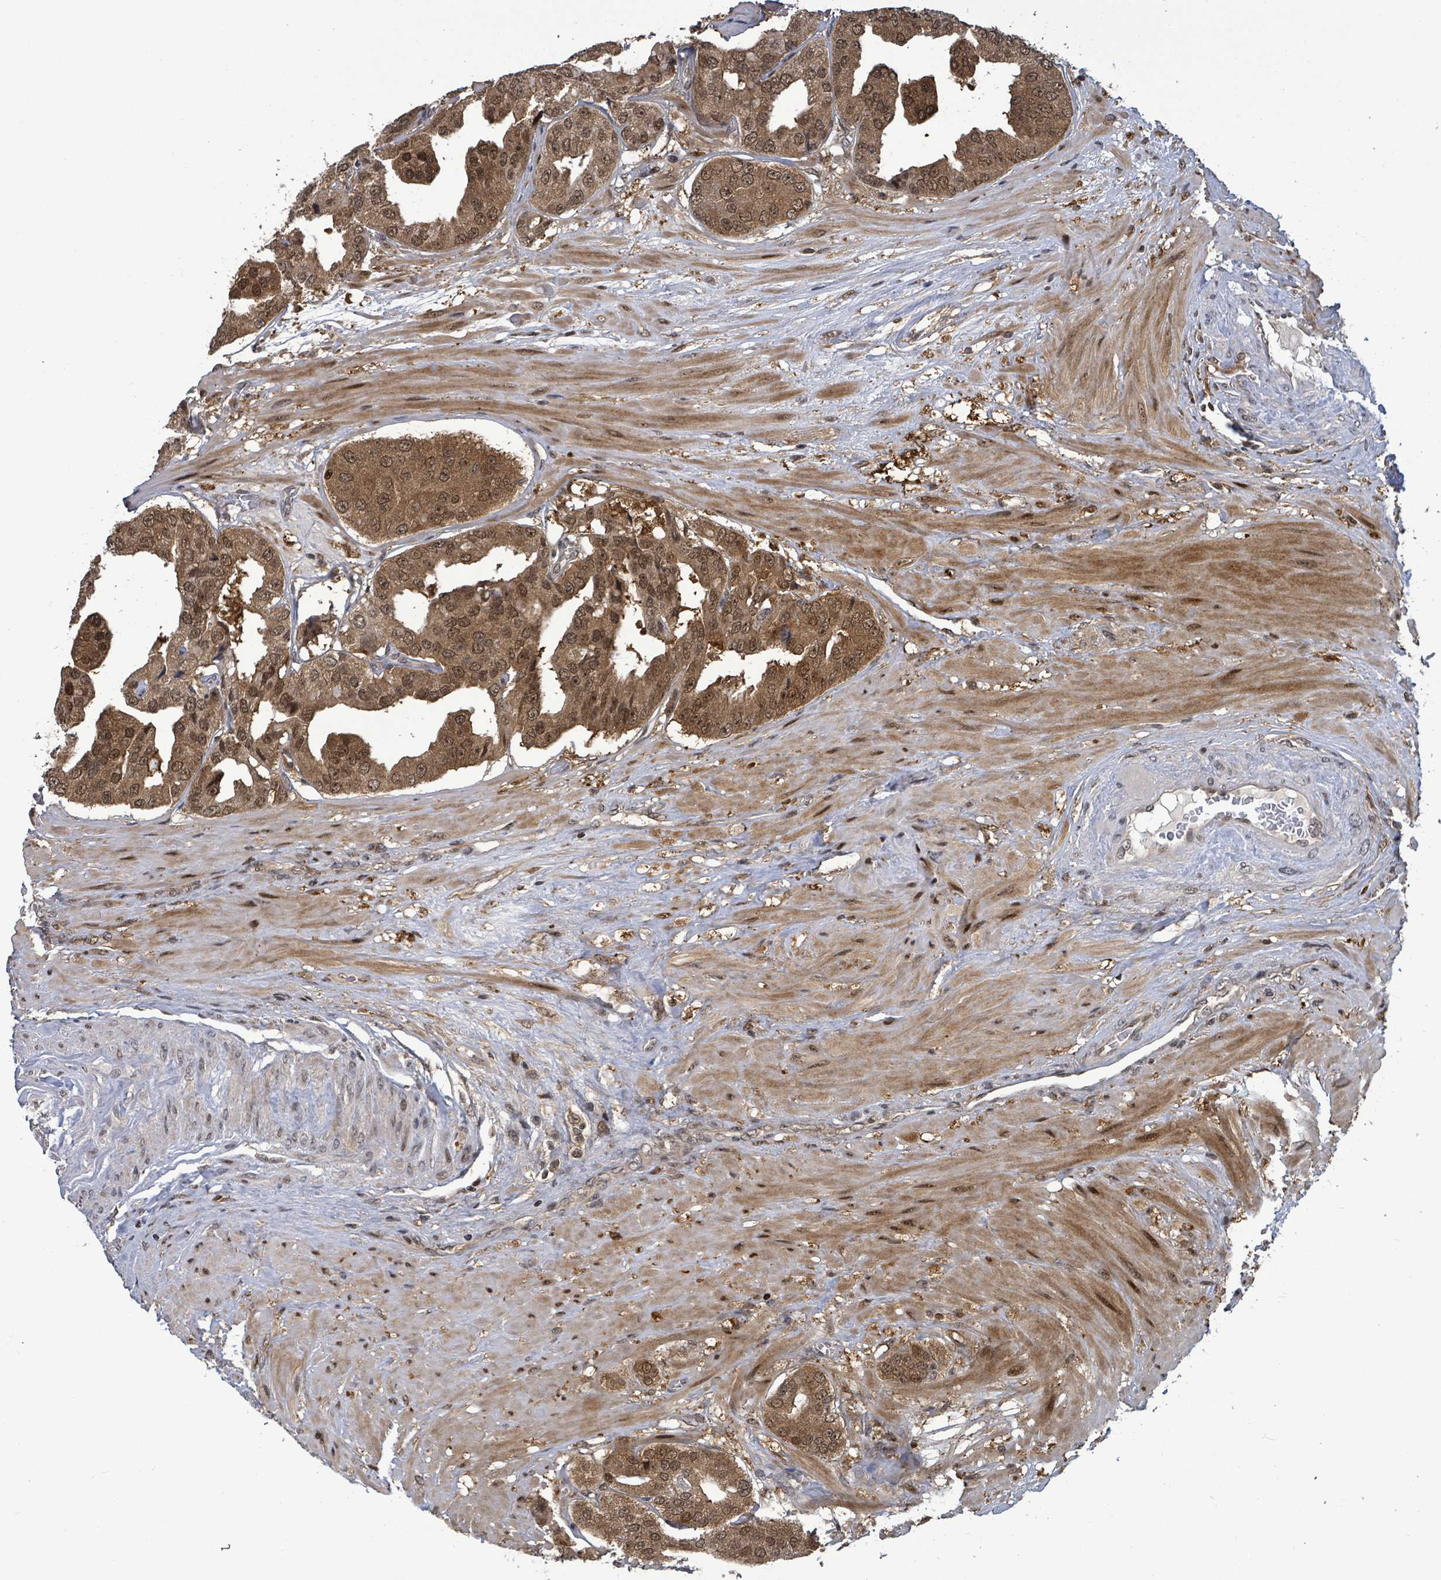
{"staining": {"intensity": "moderate", "quantity": ">75%", "location": "cytoplasmic/membranous,nuclear"}, "tissue": "prostate cancer", "cell_type": "Tumor cells", "image_type": "cancer", "snomed": [{"axis": "morphology", "description": "Adenocarcinoma, High grade"}, {"axis": "topography", "description": "Prostate"}], "caption": "Brown immunohistochemical staining in human prostate cancer (adenocarcinoma (high-grade)) shows moderate cytoplasmic/membranous and nuclear expression in approximately >75% of tumor cells. The staining was performed using DAB, with brown indicating positive protein expression. Nuclei are stained blue with hematoxylin.", "gene": "FBXO6", "patient": {"sex": "male", "age": 63}}